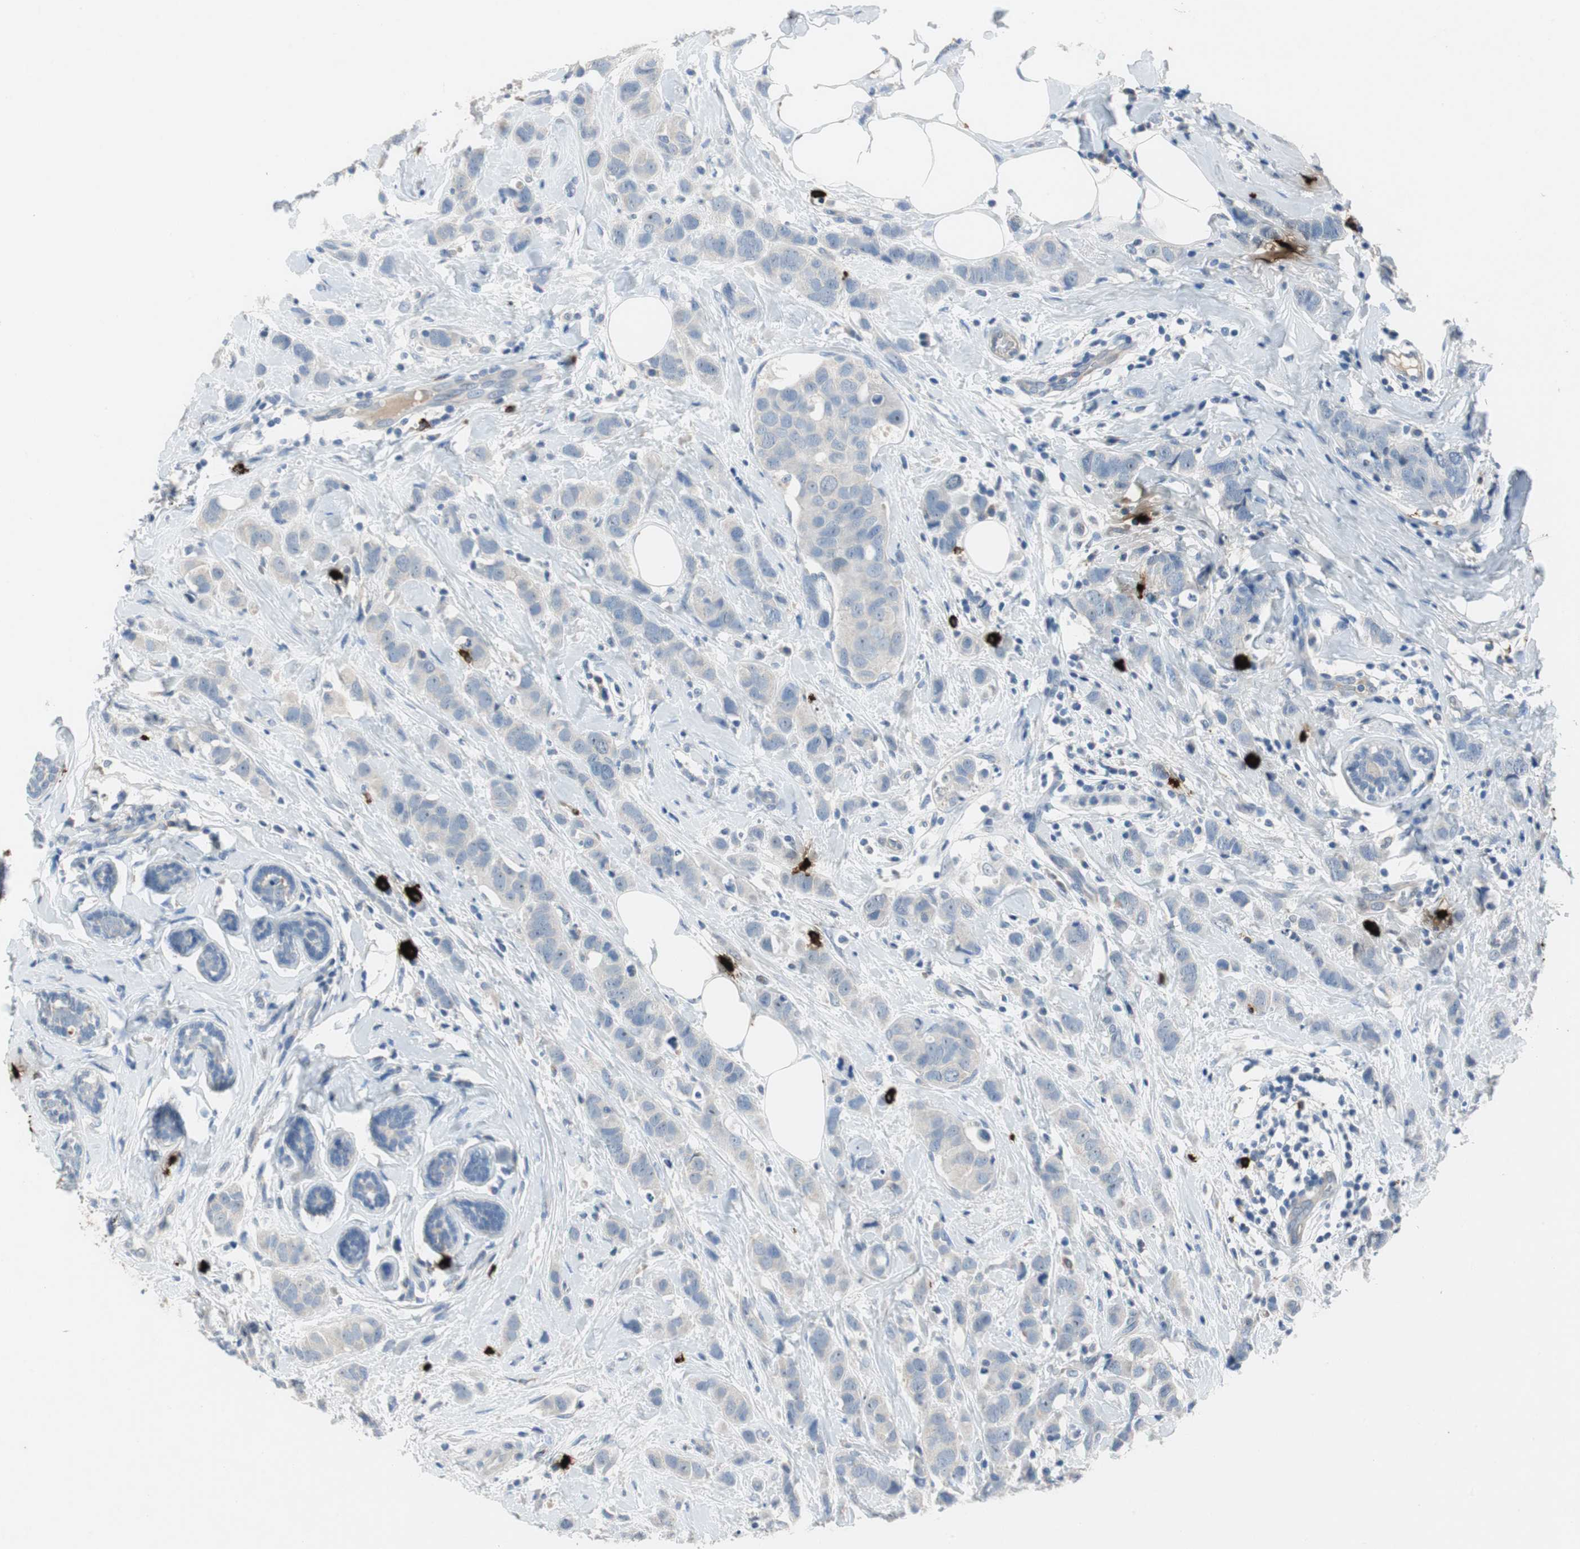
{"staining": {"intensity": "negative", "quantity": "none", "location": "none"}, "tissue": "breast cancer", "cell_type": "Tumor cells", "image_type": "cancer", "snomed": [{"axis": "morphology", "description": "Normal tissue, NOS"}, {"axis": "morphology", "description": "Duct carcinoma"}, {"axis": "topography", "description": "Breast"}], "caption": "High magnification brightfield microscopy of breast cancer (intraductal carcinoma) stained with DAB (3,3'-diaminobenzidine) (brown) and counterstained with hematoxylin (blue): tumor cells show no significant expression.", "gene": "CPA3", "patient": {"sex": "female", "age": 50}}